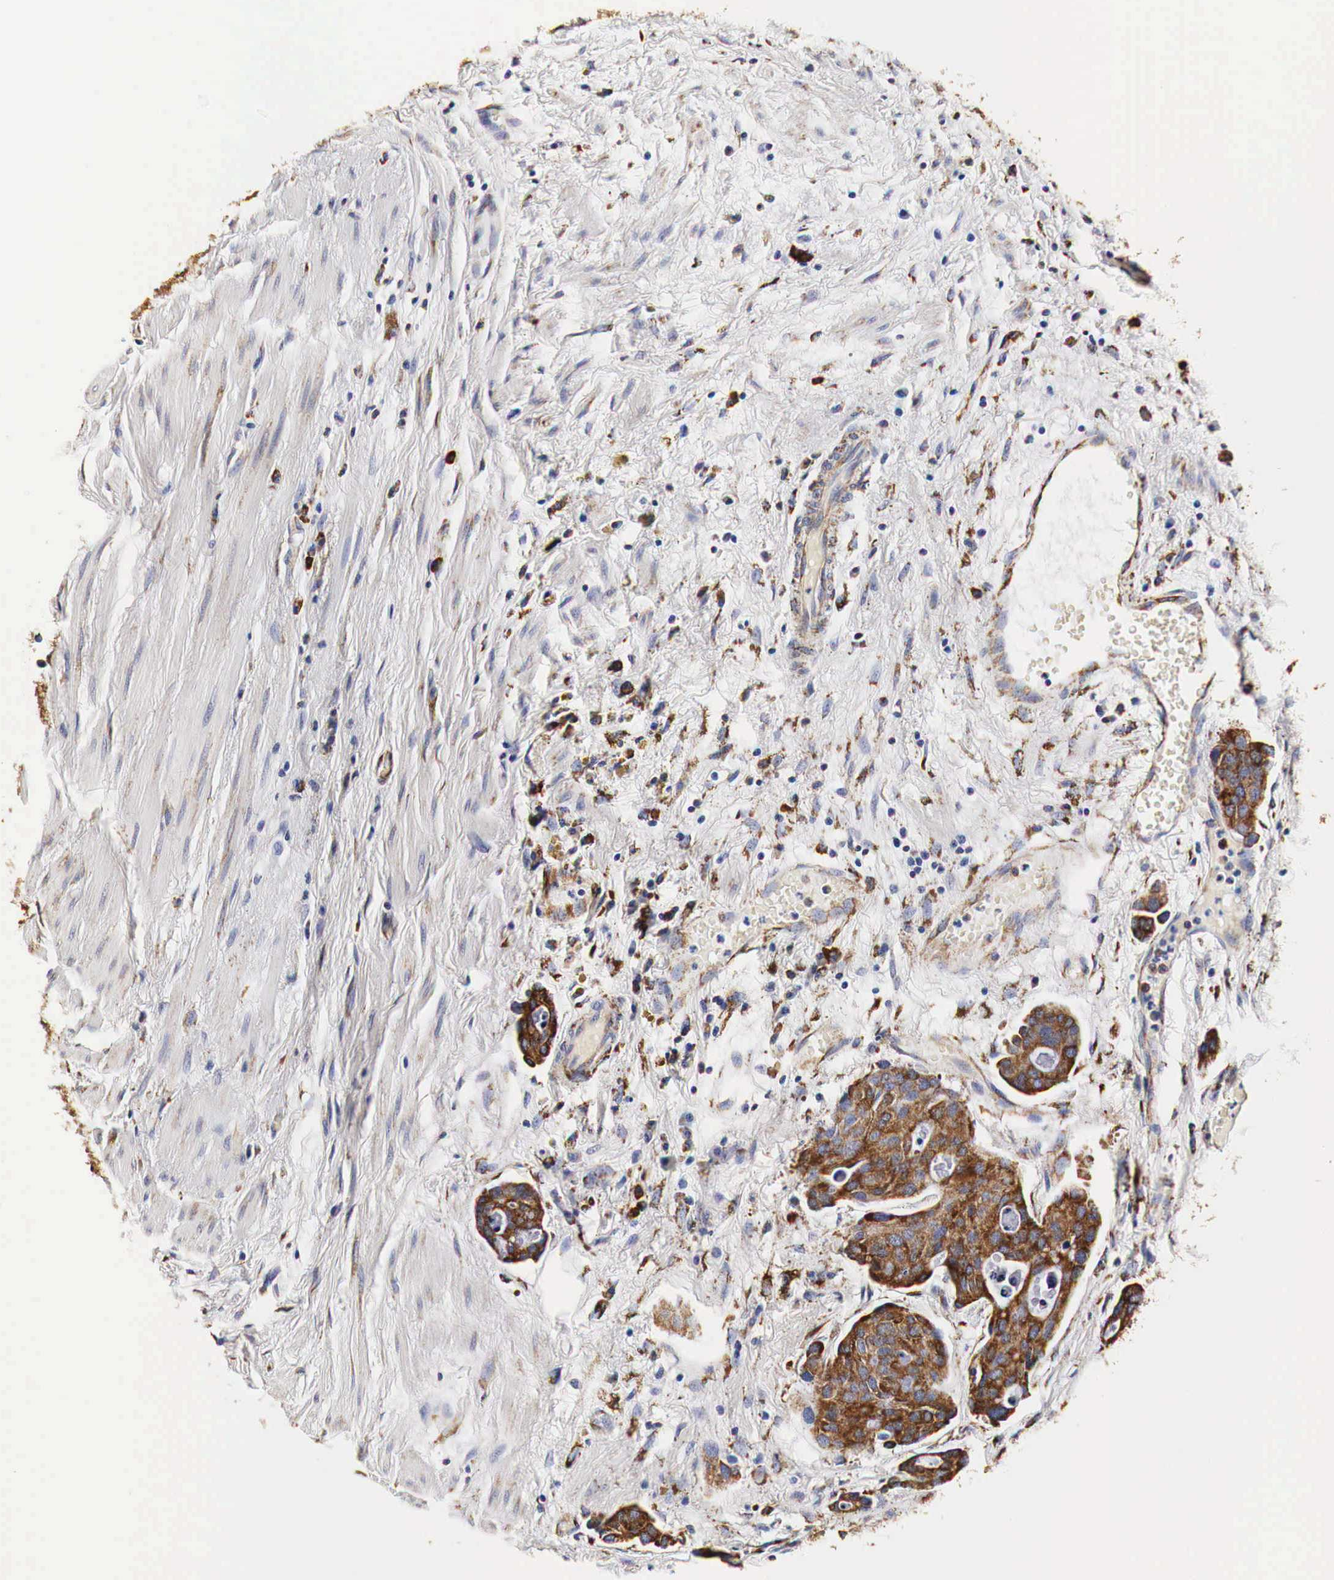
{"staining": {"intensity": "strong", "quantity": "25%-75%", "location": "cytoplasmic/membranous"}, "tissue": "urothelial cancer", "cell_type": "Tumor cells", "image_type": "cancer", "snomed": [{"axis": "morphology", "description": "Urothelial carcinoma, High grade"}, {"axis": "topography", "description": "Urinary bladder"}], "caption": "A photomicrograph of urothelial carcinoma (high-grade) stained for a protein reveals strong cytoplasmic/membranous brown staining in tumor cells.", "gene": "CKAP4", "patient": {"sex": "male", "age": 78}}